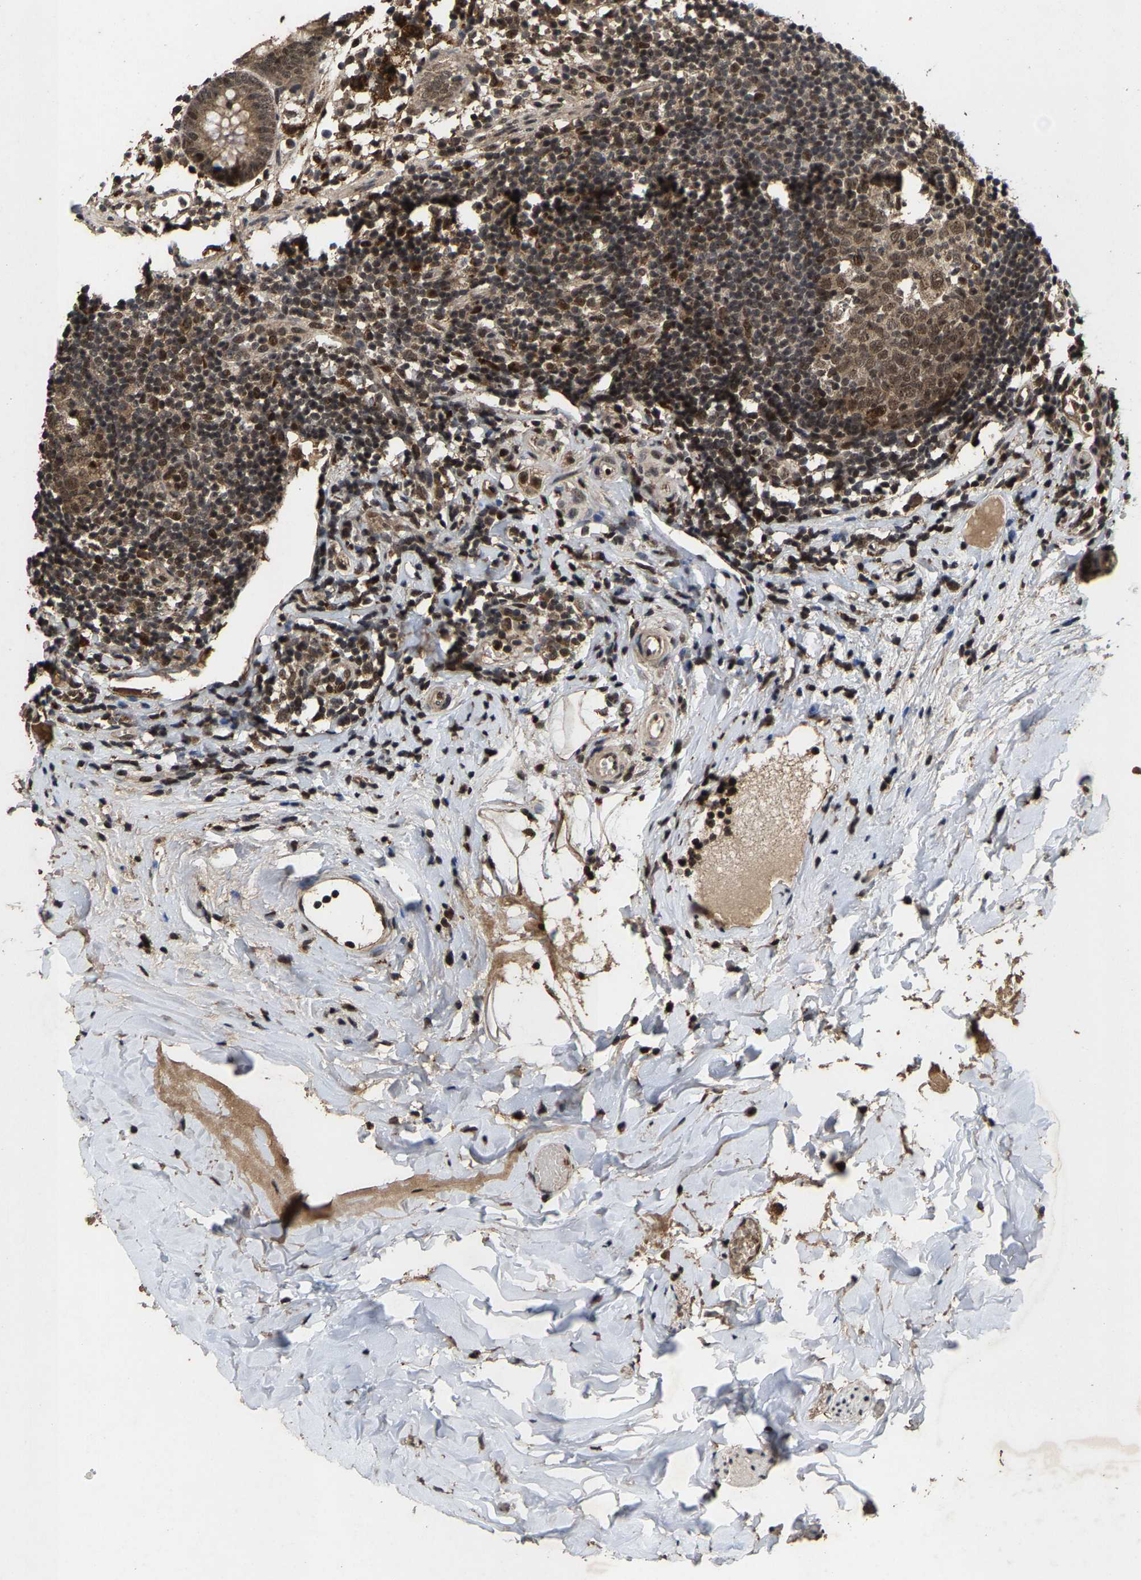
{"staining": {"intensity": "moderate", "quantity": ">75%", "location": "cytoplasmic/membranous,nuclear"}, "tissue": "appendix", "cell_type": "Glandular cells", "image_type": "normal", "snomed": [{"axis": "morphology", "description": "Normal tissue, NOS"}, {"axis": "topography", "description": "Appendix"}], "caption": "Benign appendix reveals moderate cytoplasmic/membranous,nuclear staining in about >75% of glandular cells (DAB (3,3'-diaminobenzidine) IHC, brown staining for protein, blue staining for nuclei)..", "gene": "HAUS6", "patient": {"sex": "female", "age": 20}}